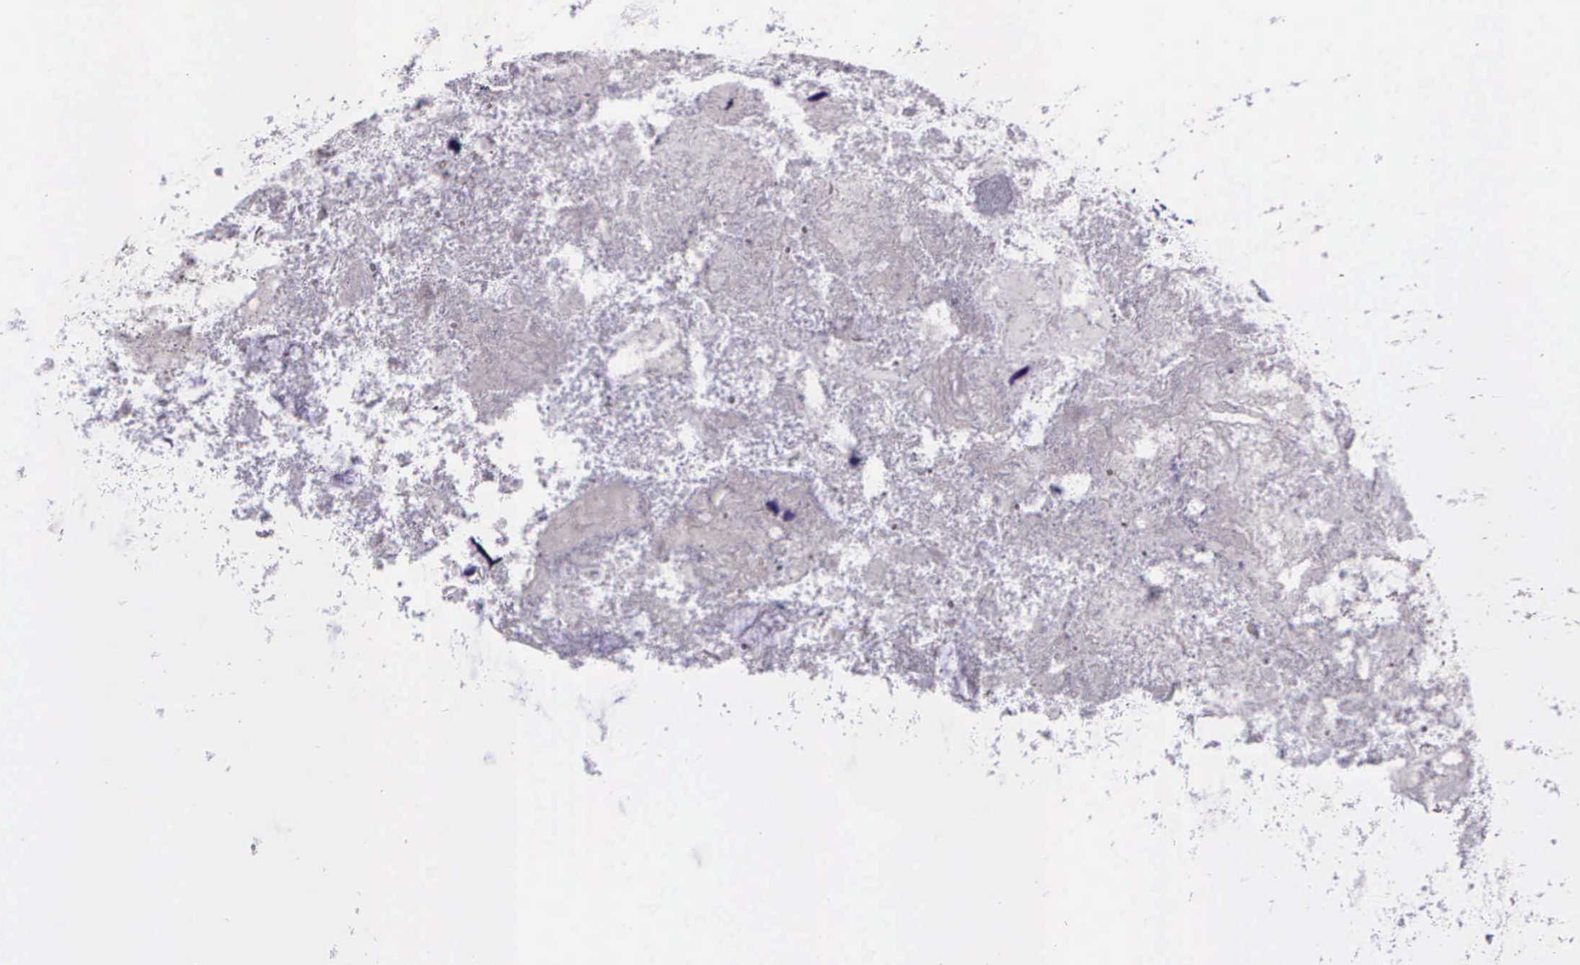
{"staining": {"intensity": "negative", "quantity": "none", "location": "none"}, "tissue": "appendix", "cell_type": "Glandular cells", "image_type": "normal", "snomed": [{"axis": "morphology", "description": "Normal tissue, NOS"}, {"axis": "topography", "description": "Appendix"}], "caption": "DAB (3,3'-diaminobenzidine) immunohistochemical staining of unremarkable human appendix demonstrates no significant staining in glandular cells.", "gene": "AHNAK2", "patient": {"sex": "female", "age": 82}}